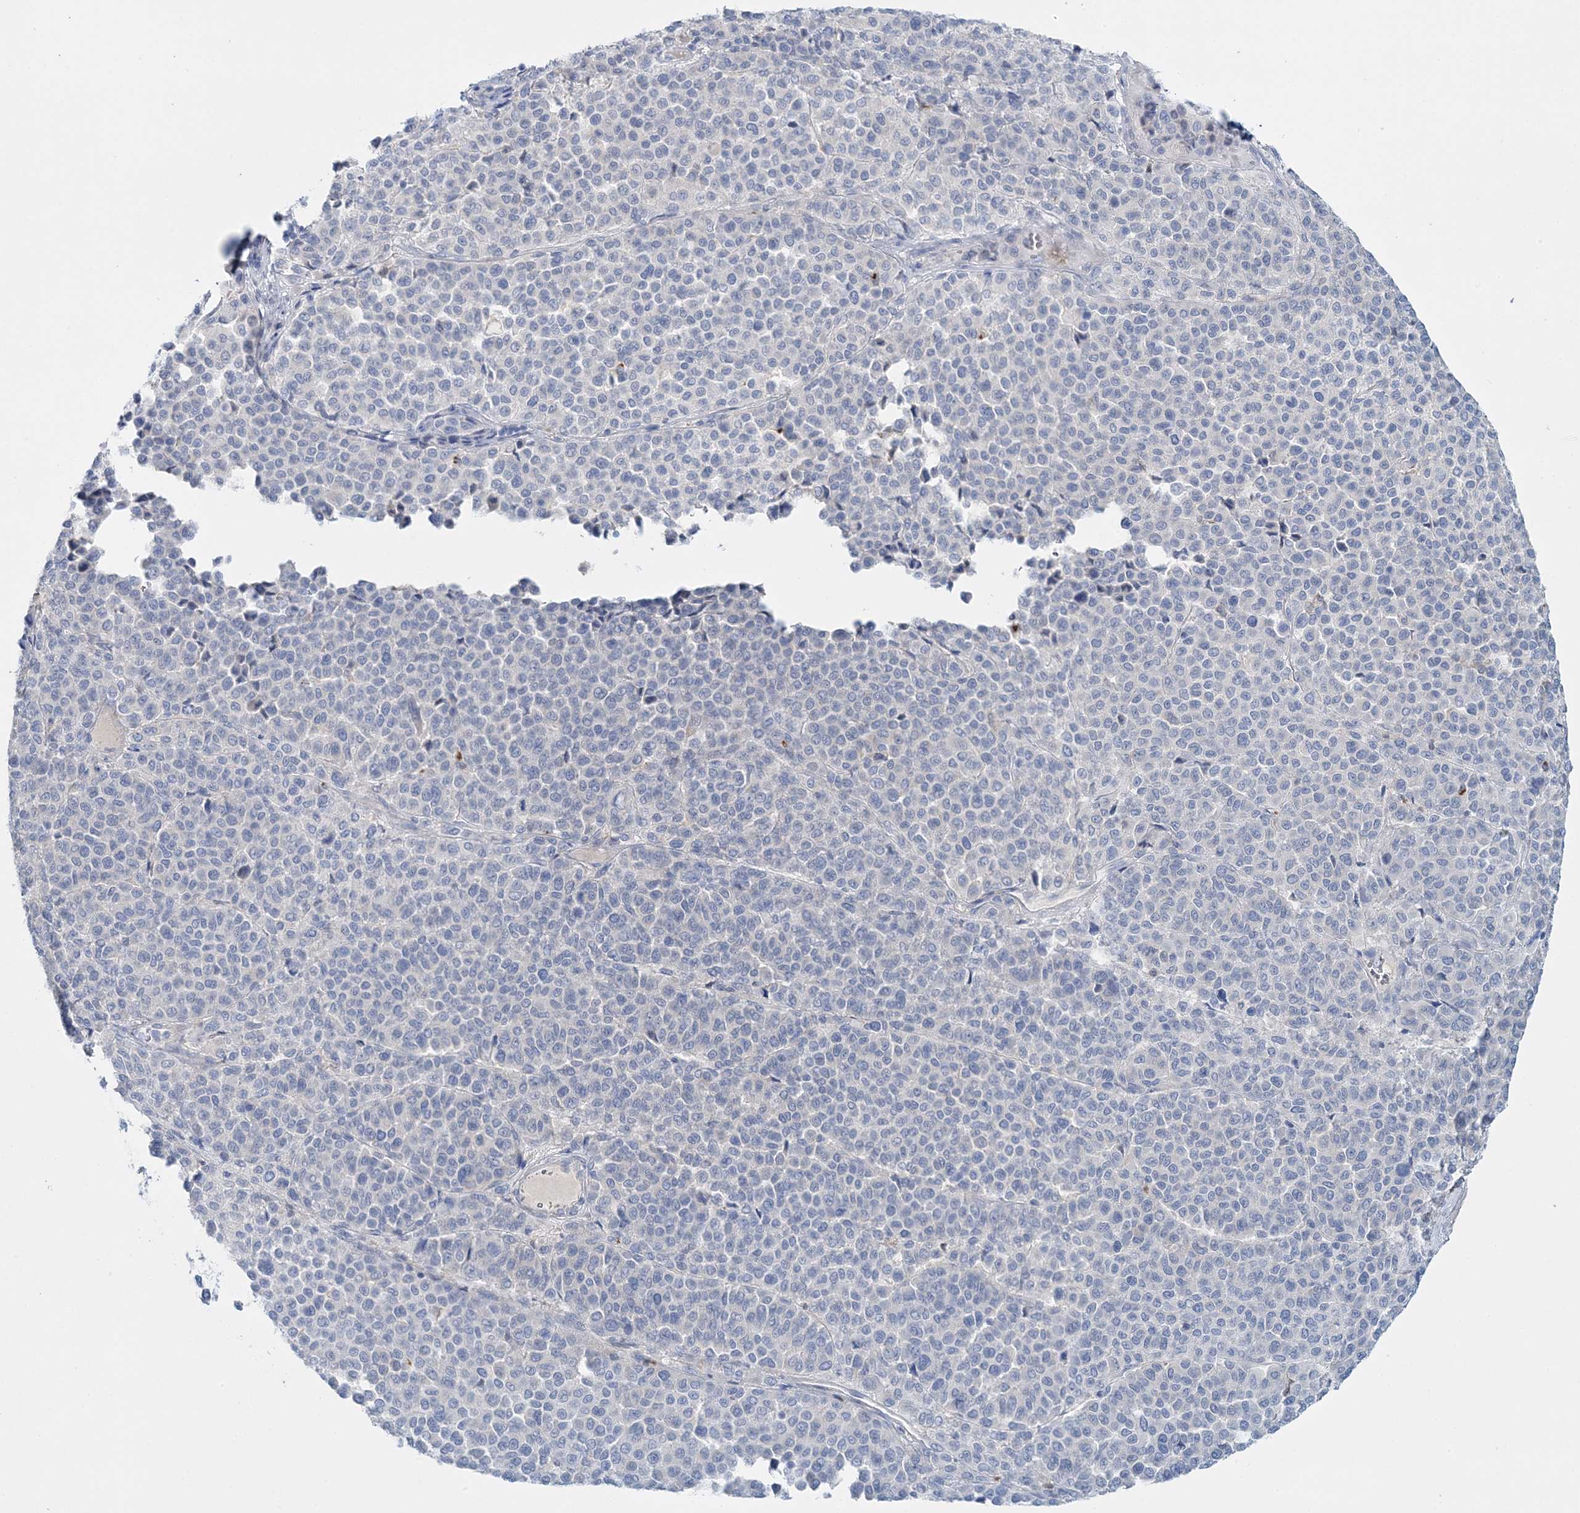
{"staining": {"intensity": "negative", "quantity": "none", "location": "none"}, "tissue": "melanoma", "cell_type": "Tumor cells", "image_type": "cancer", "snomed": [{"axis": "morphology", "description": "Malignant melanoma, Metastatic site"}, {"axis": "topography", "description": "Pancreas"}], "caption": "High magnification brightfield microscopy of melanoma stained with DAB (3,3'-diaminobenzidine) (brown) and counterstained with hematoxylin (blue): tumor cells show no significant expression. Nuclei are stained in blue.", "gene": "WDSUB1", "patient": {"sex": "female", "age": 30}}